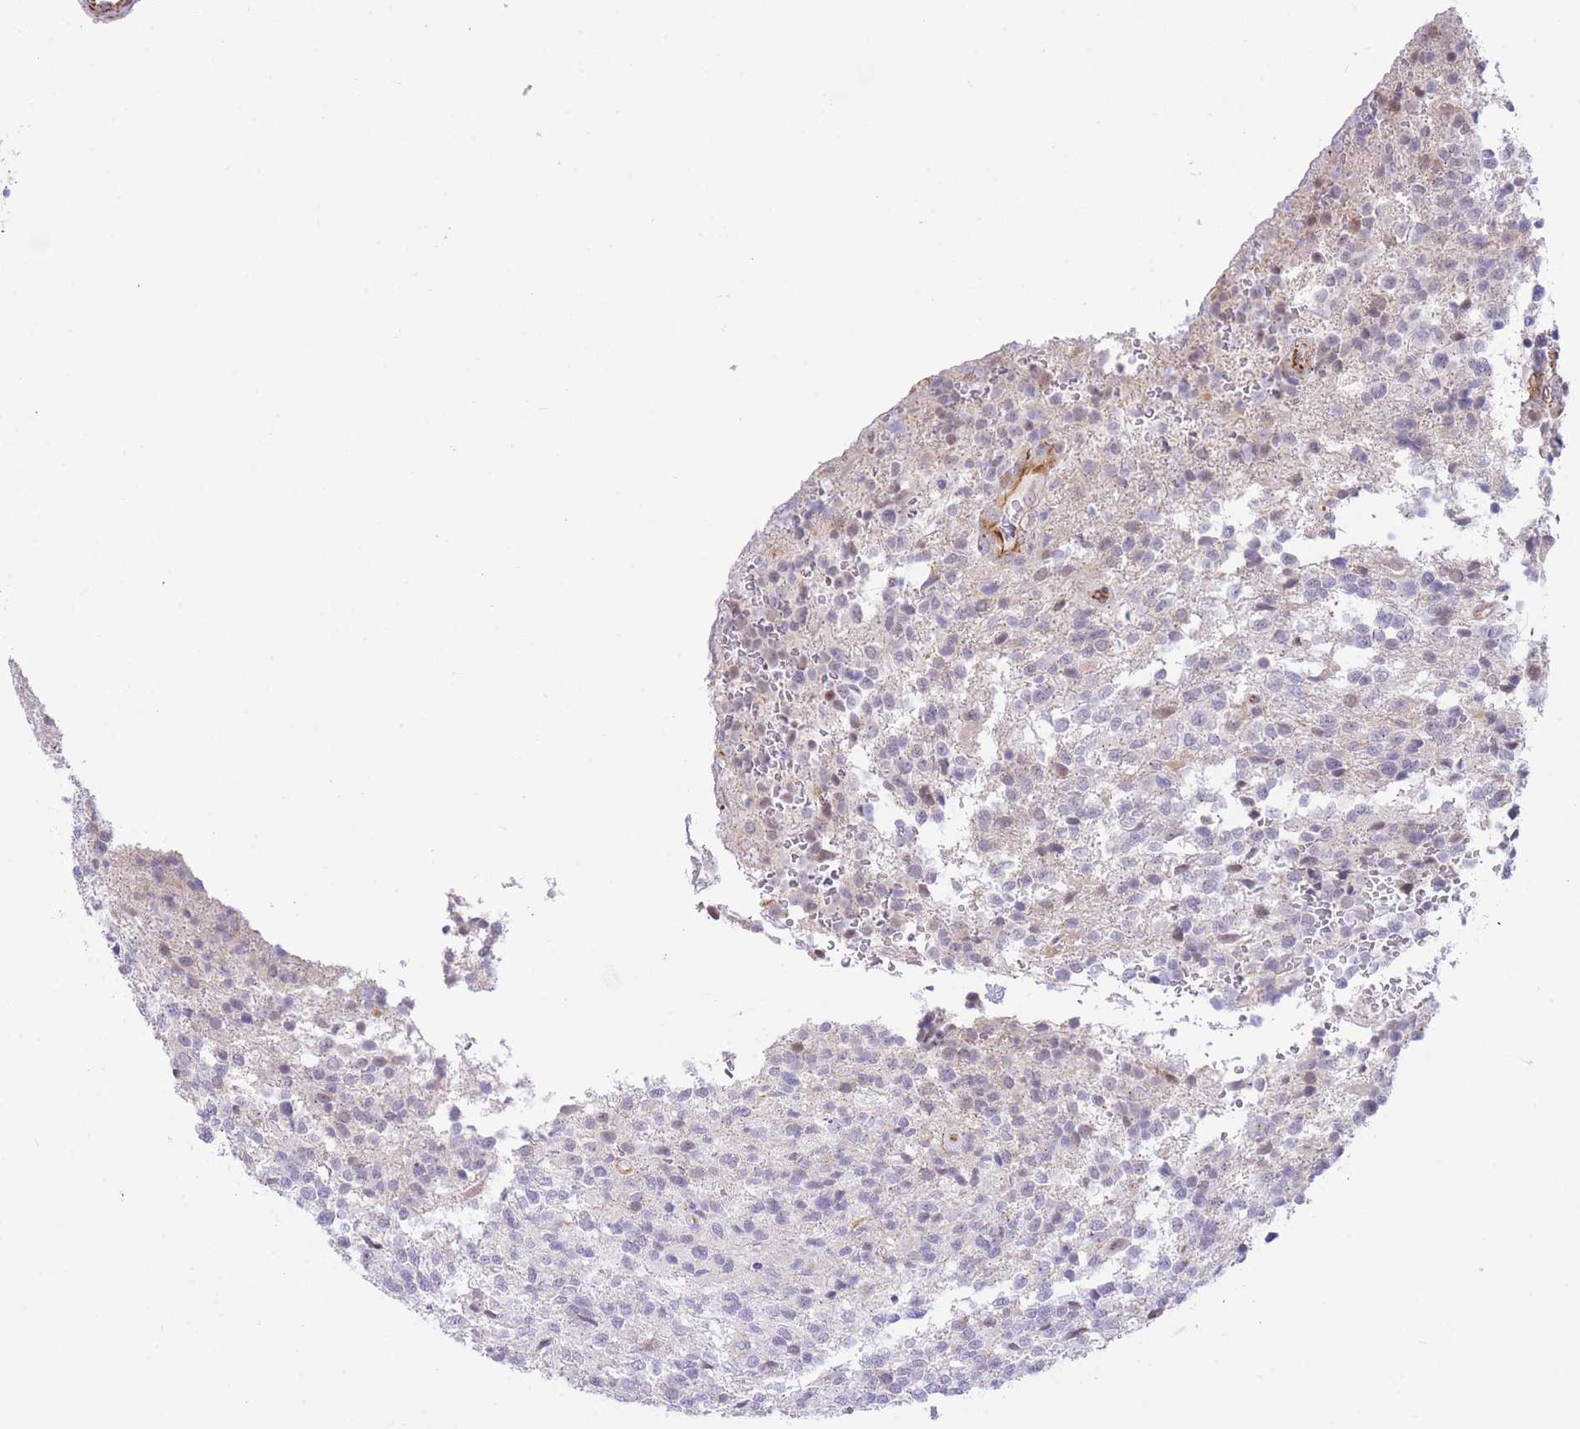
{"staining": {"intensity": "negative", "quantity": "none", "location": "none"}, "tissue": "glioma", "cell_type": "Tumor cells", "image_type": "cancer", "snomed": [{"axis": "morphology", "description": "Glioma, malignant, High grade"}, {"axis": "topography", "description": "Brain"}], "caption": "The photomicrograph exhibits no staining of tumor cells in malignant high-grade glioma.", "gene": "PSG8", "patient": {"sex": "male", "age": 56}}